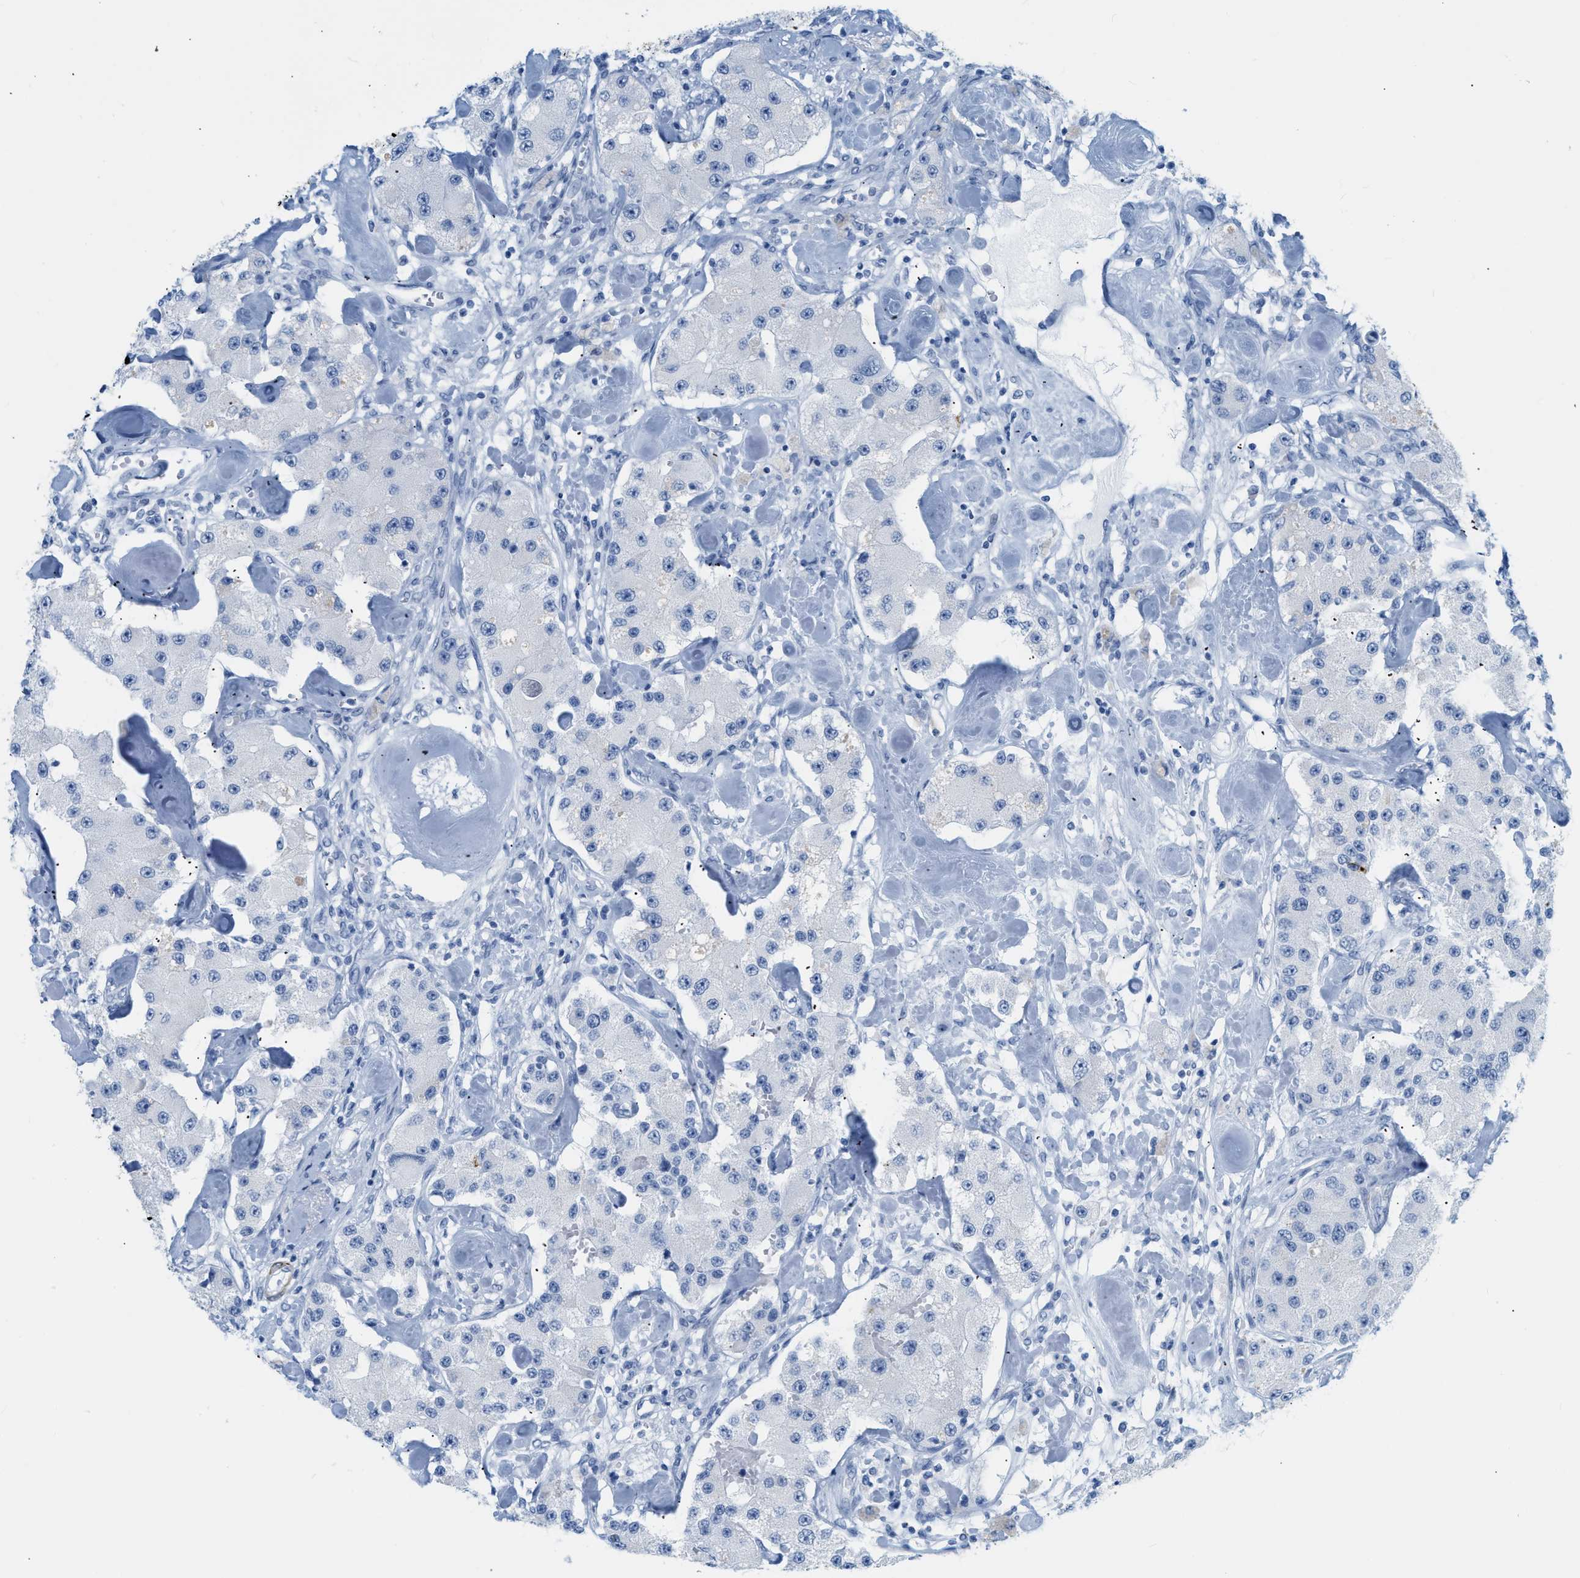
{"staining": {"intensity": "negative", "quantity": "none", "location": "none"}, "tissue": "carcinoid", "cell_type": "Tumor cells", "image_type": "cancer", "snomed": [{"axis": "morphology", "description": "Carcinoid, malignant, NOS"}, {"axis": "topography", "description": "Pancreas"}], "caption": "DAB immunohistochemical staining of human carcinoid displays no significant expression in tumor cells. Brightfield microscopy of immunohistochemistry (IHC) stained with DAB (3,3'-diaminobenzidine) (brown) and hematoxylin (blue), captured at high magnification.", "gene": "DES", "patient": {"sex": "male", "age": 41}}